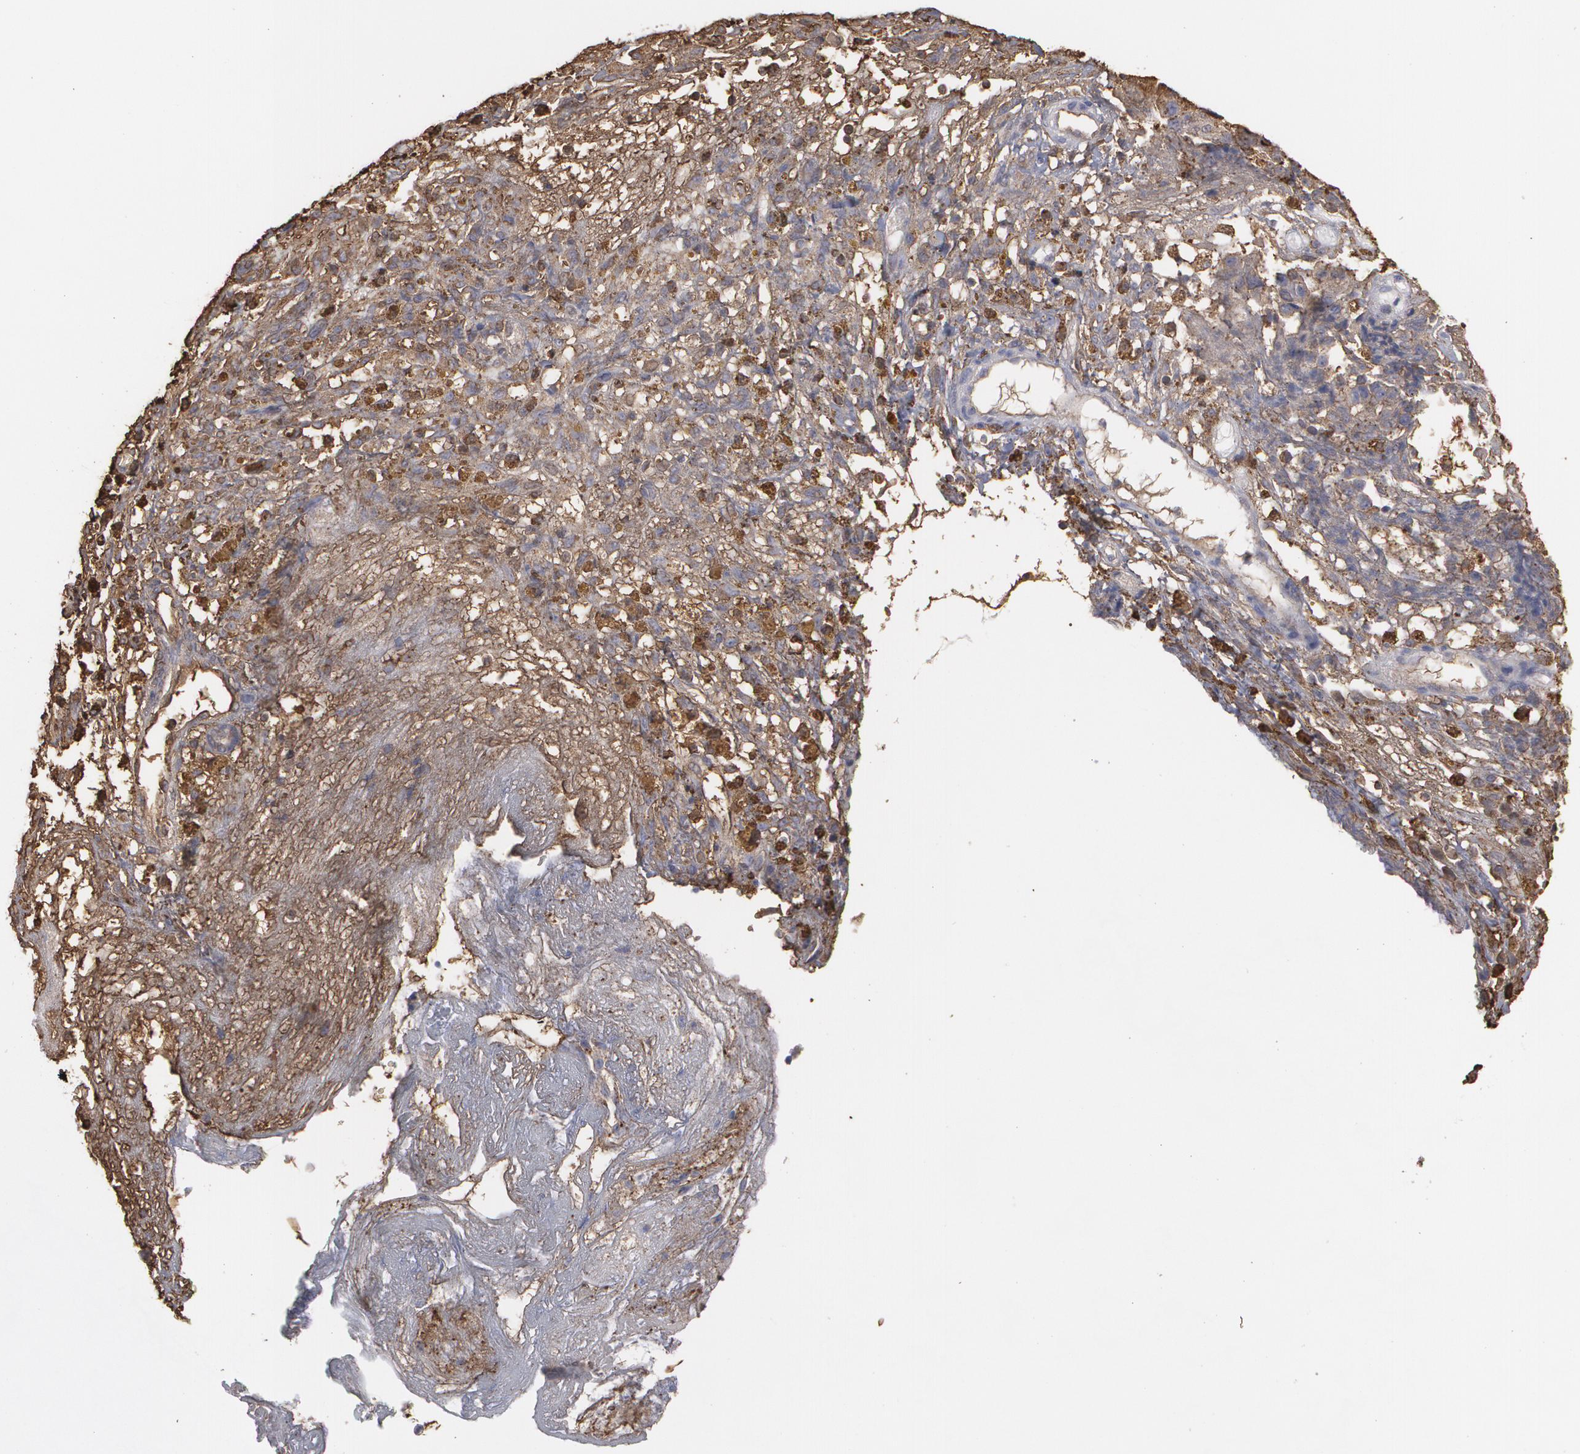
{"staining": {"intensity": "moderate", "quantity": ">75%", "location": "cytoplasmic/membranous"}, "tissue": "ovarian cancer", "cell_type": "Tumor cells", "image_type": "cancer", "snomed": [{"axis": "morphology", "description": "Carcinoma, endometroid"}, {"axis": "topography", "description": "Ovary"}], "caption": "The immunohistochemical stain shows moderate cytoplasmic/membranous expression in tumor cells of ovarian endometroid carcinoma tissue.", "gene": "ODC1", "patient": {"sex": "female", "age": 42}}